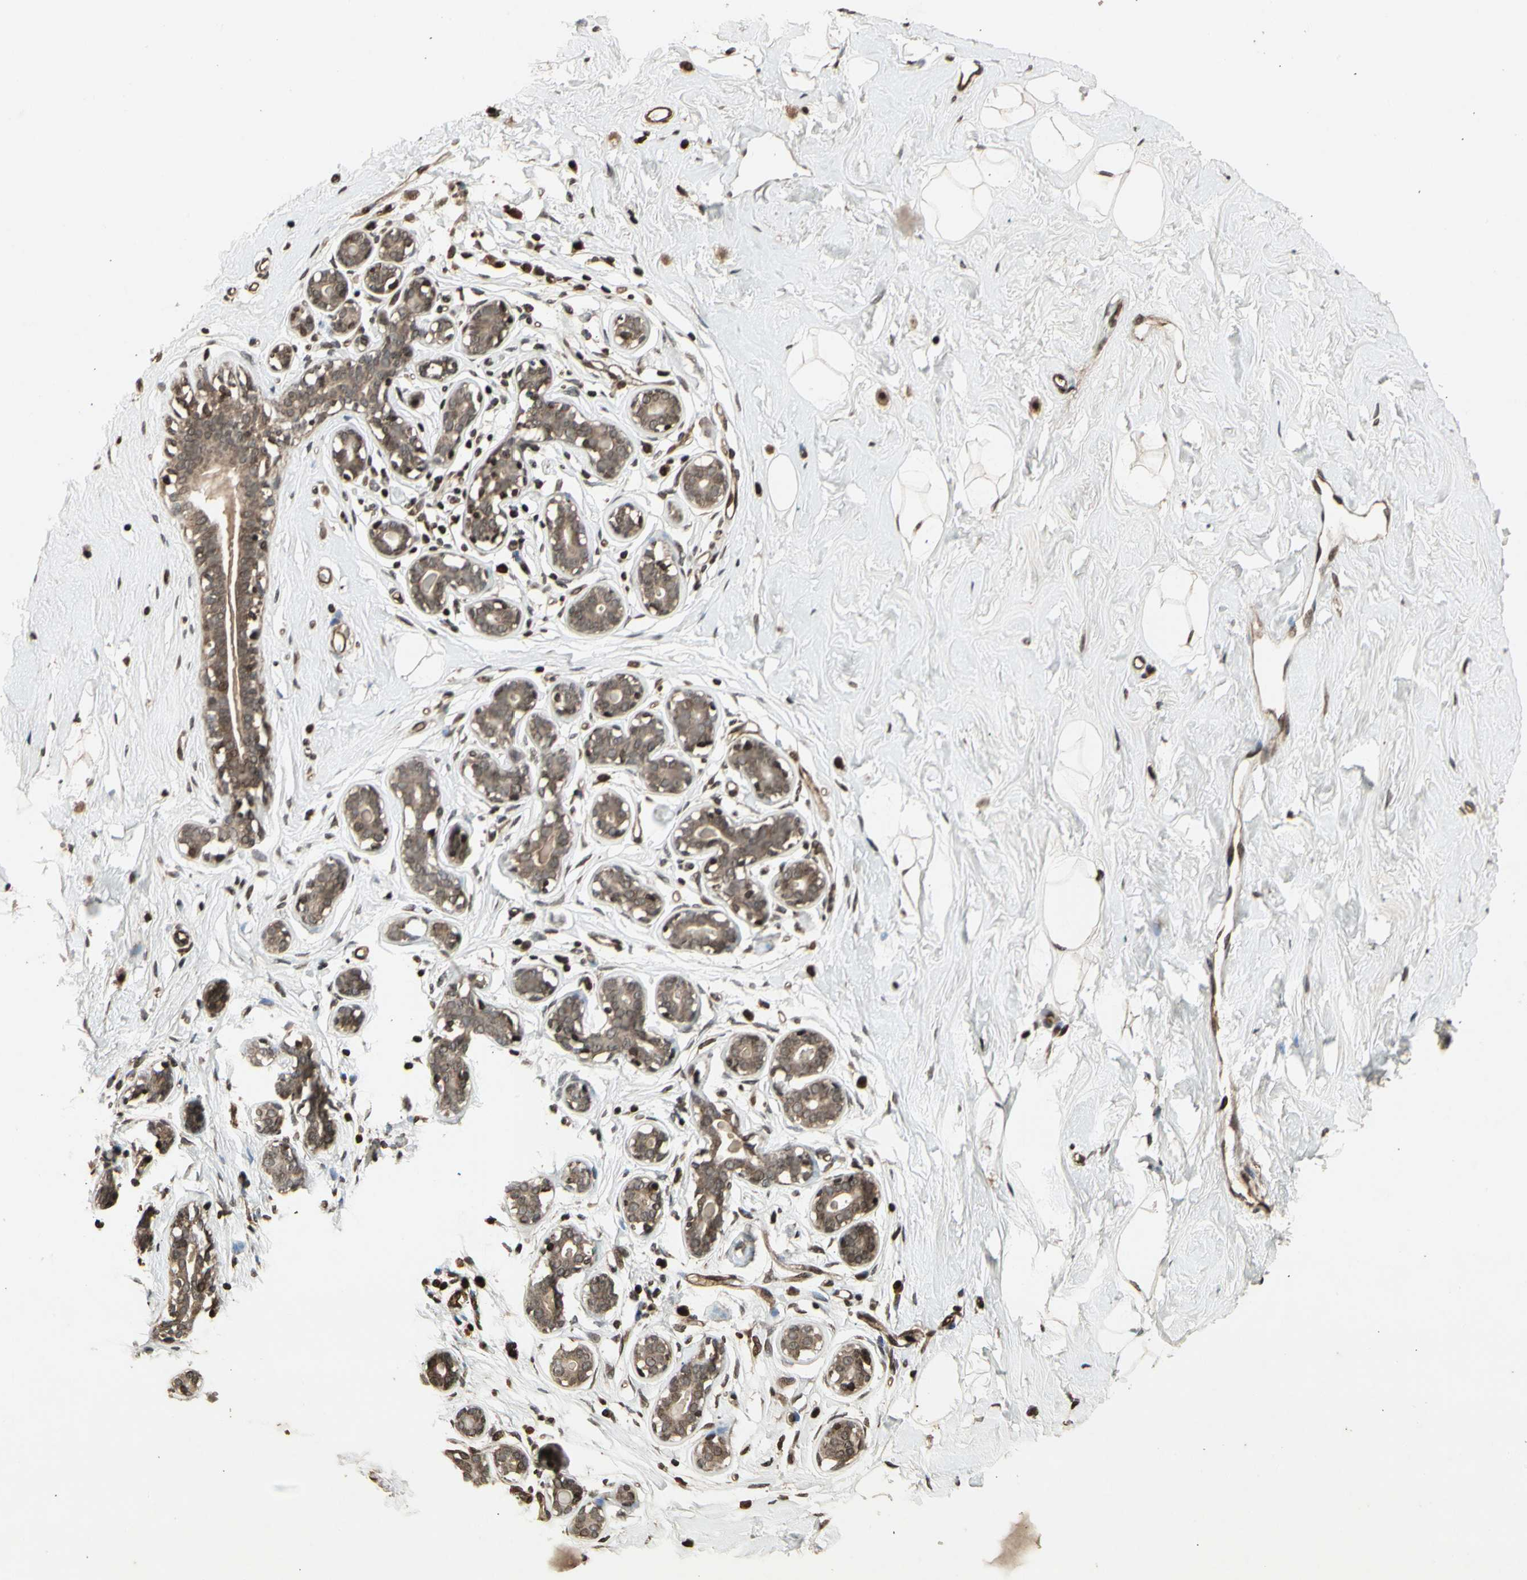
{"staining": {"intensity": "negative", "quantity": "none", "location": "none"}, "tissue": "breast", "cell_type": "Adipocytes", "image_type": "normal", "snomed": [{"axis": "morphology", "description": "Normal tissue, NOS"}, {"axis": "topography", "description": "Breast"}], "caption": "Photomicrograph shows no significant protein expression in adipocytes of normal breast.", "gene": "GLRX", "patient": {"sex": "female", "age": 23}}